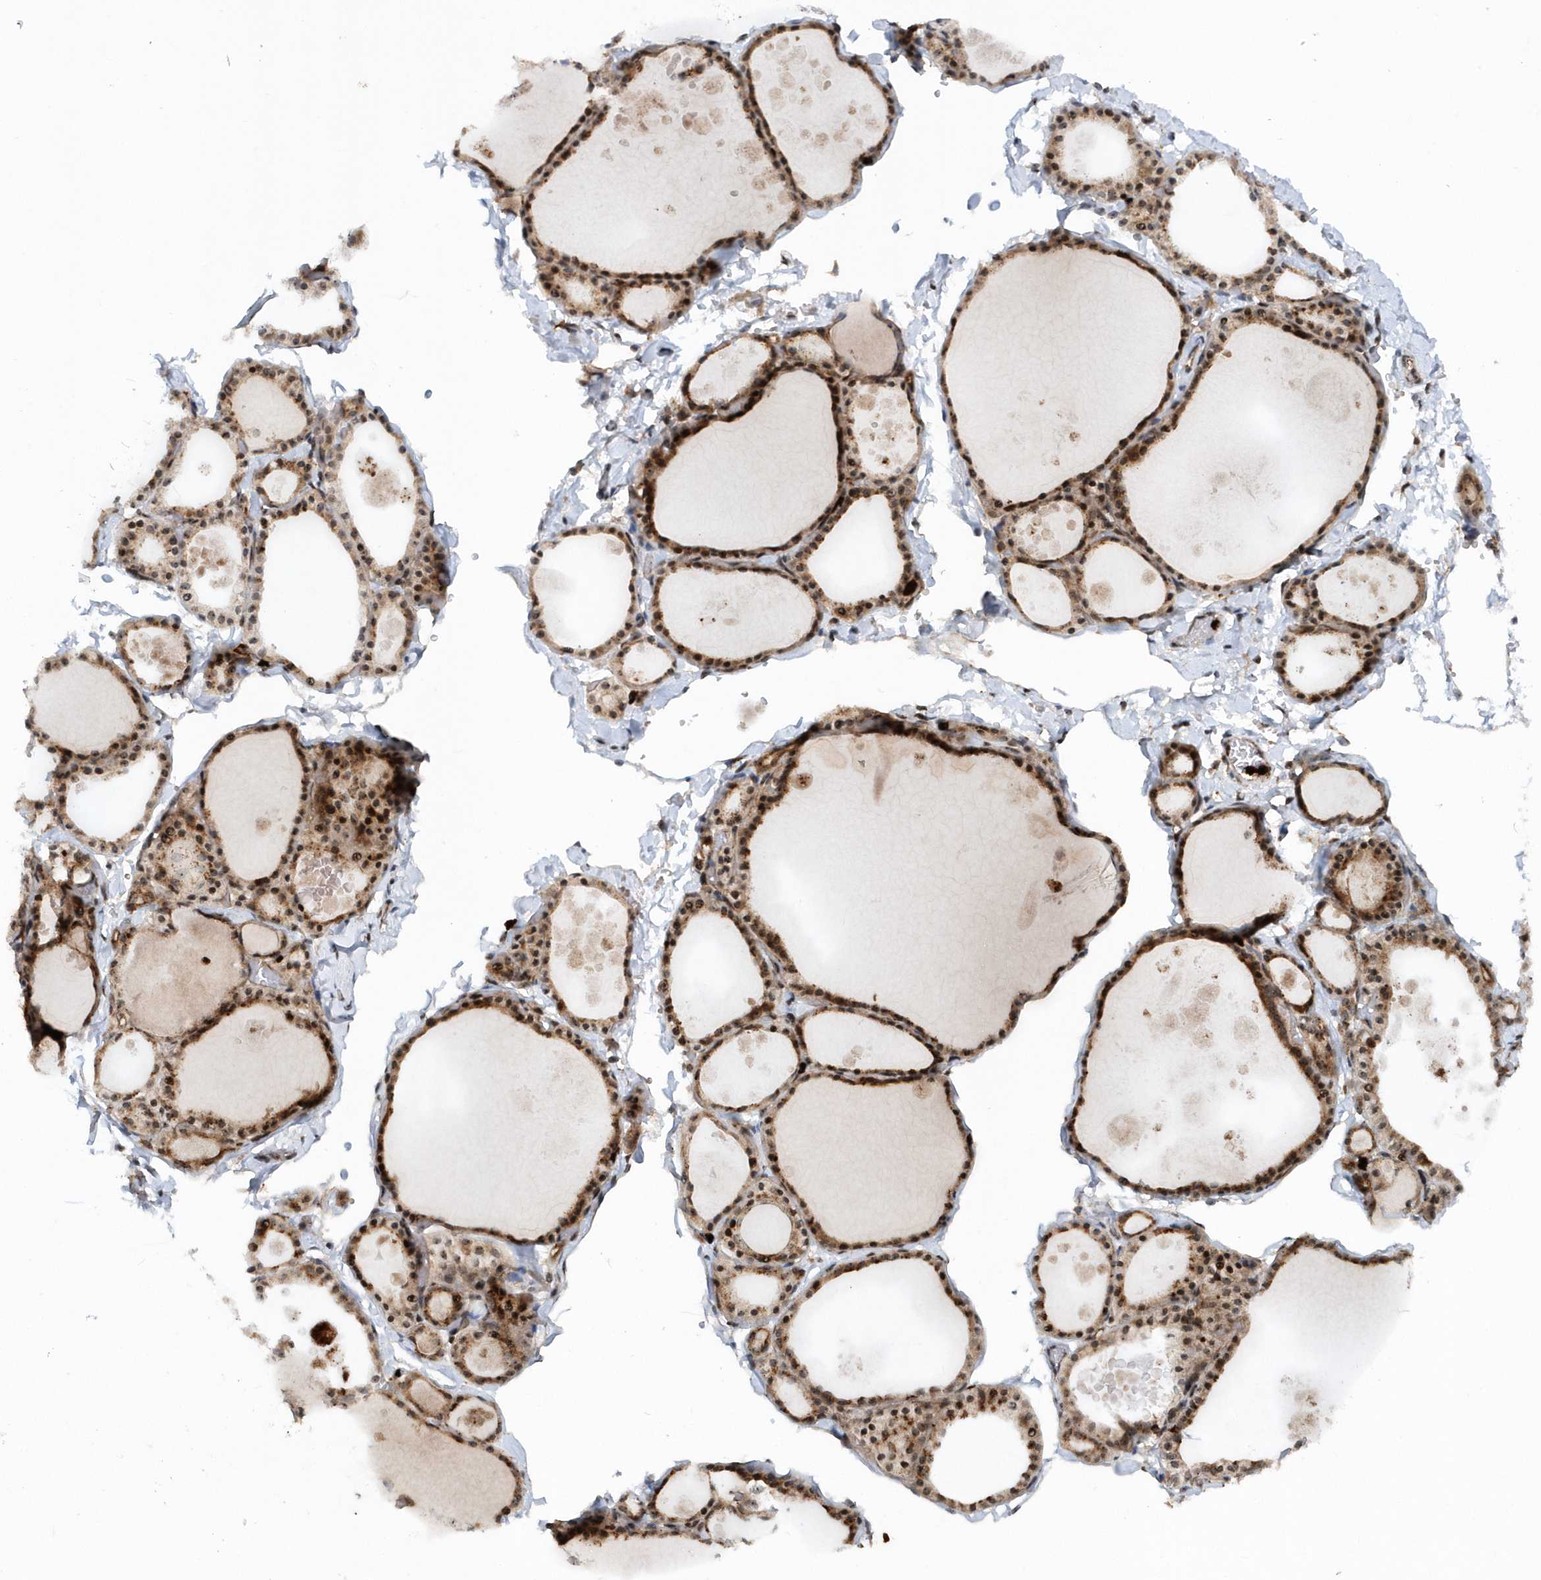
{"staining": {"intensity": "moderate", "quantity": ">75%", "location": "cytoplasmic/membranous,nuclear"}, "tissue": "thyroid gland", "cell_type": "Glandular cells", "image_type": "normal", "snomed": [{"axis": "morphology", "description": "Normal tissue, NOS"}, {"axis": "topography", "description": "Thyroid gland"}], "caption": "Immunohistochemical staining of benign thyroid gland shows >75% levels of moderate cytoplasmic/membranous,nuclear protein expression in approximately >75% of glandular cells.", "gene": "SOWAHB", "patient": {"sex": "male", "age": 56}}